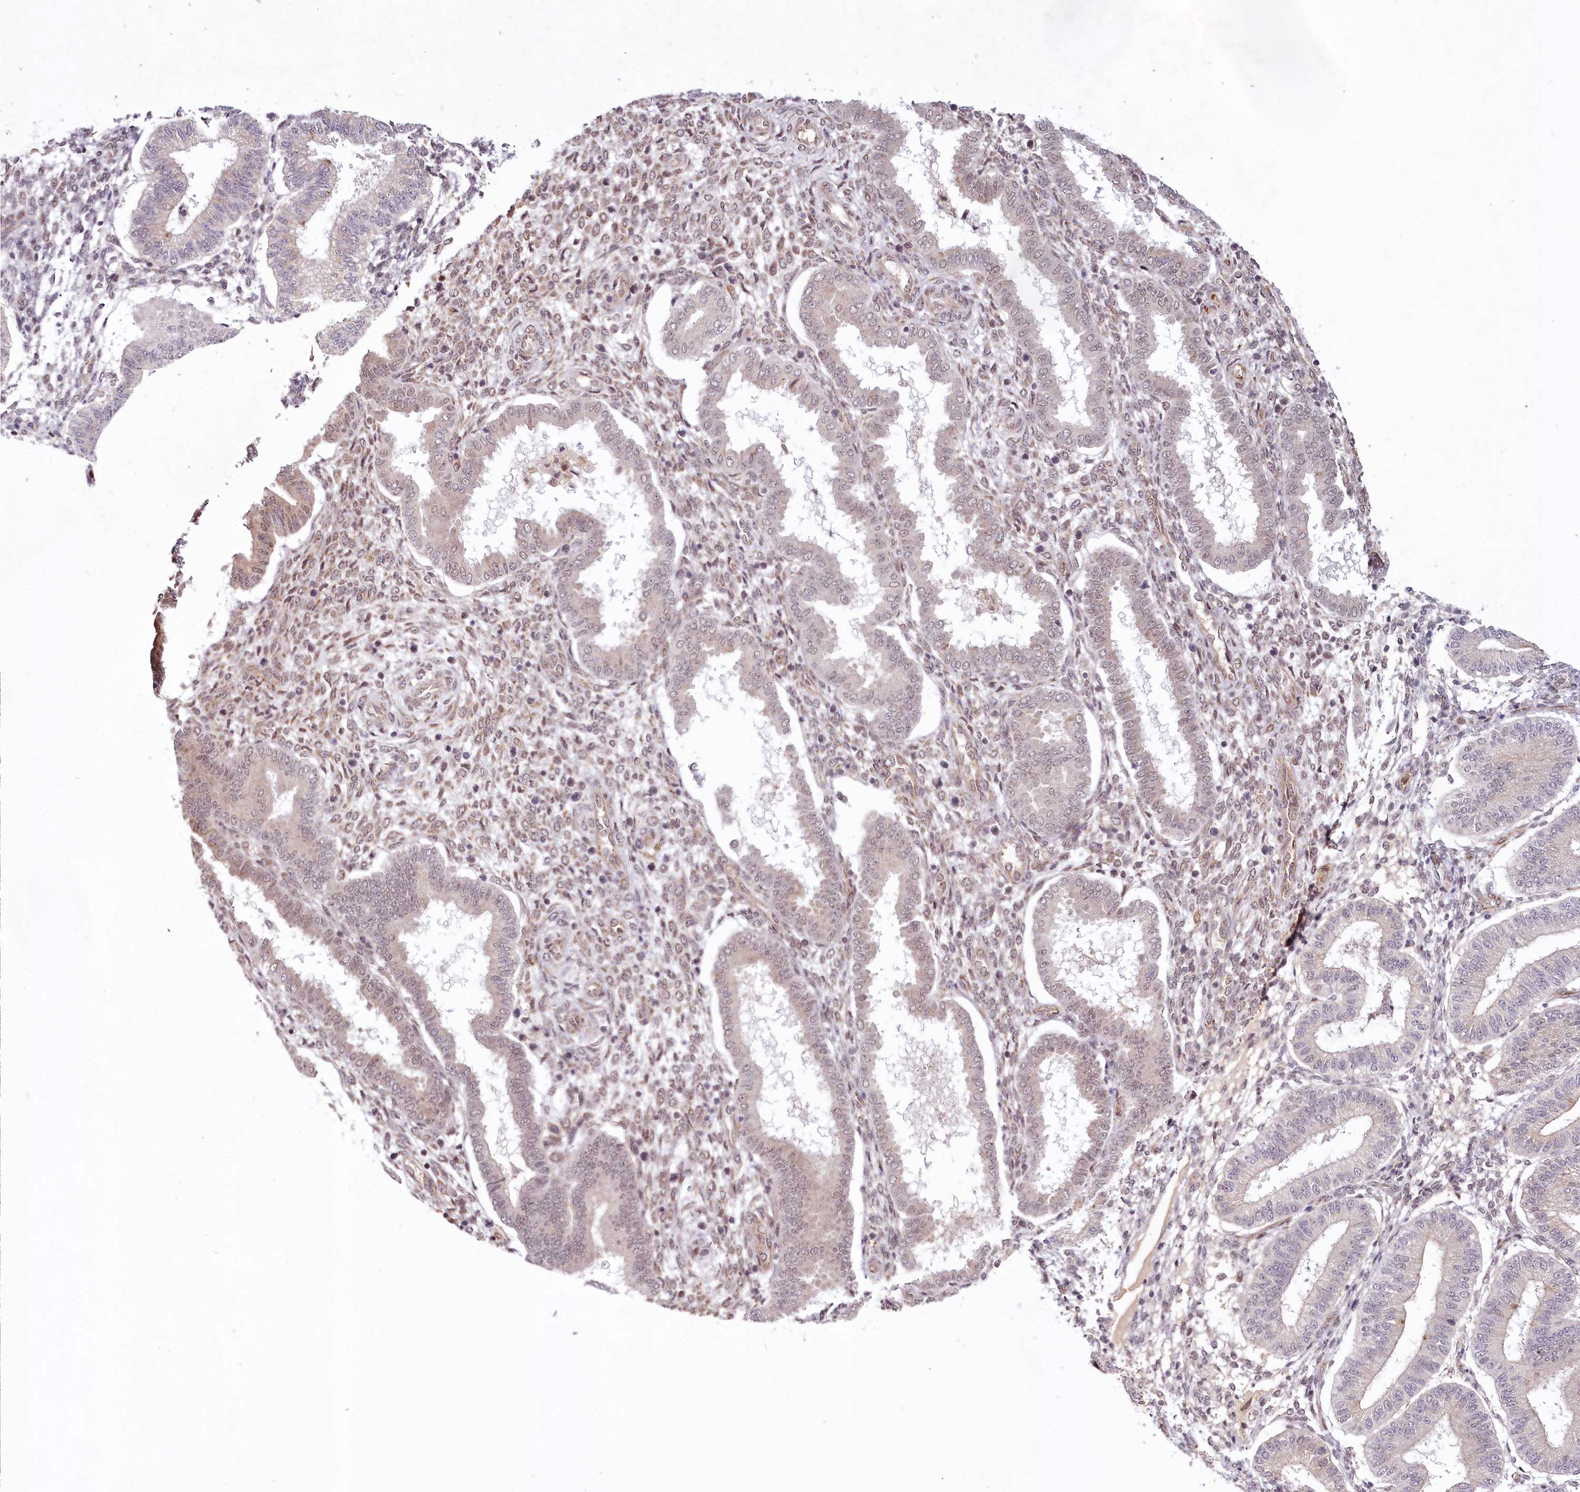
{"staining": {"intensity": "weak", "quantity": "25%-75%", "location": "cytoplasmic/membranous,nuclear"}, "tissue": "endometrium", "cell_type": "Cells in endometrial stroma", "image_type": "normal", "snomed": [{"axis": "morphology", "description": "Normal tissue, NOS"}, {"axis": "topography", "description": "Endometrium"}], "caption": "Immunohistochemical staining of benign endometrium exhibits 25%-75% levels of weak cytoplasmic/membranous,nuclear protein expression in approximately 25%-75% of cells in endometrial stroma. (Stains: DAB (3,3'-diaminobenzidine) in brown, nuclei in blue, Microscopy: brightfield microscopy at high magnification).", "gene": "ALKBH8", "patient": {"sex": "female", "age": 24}}